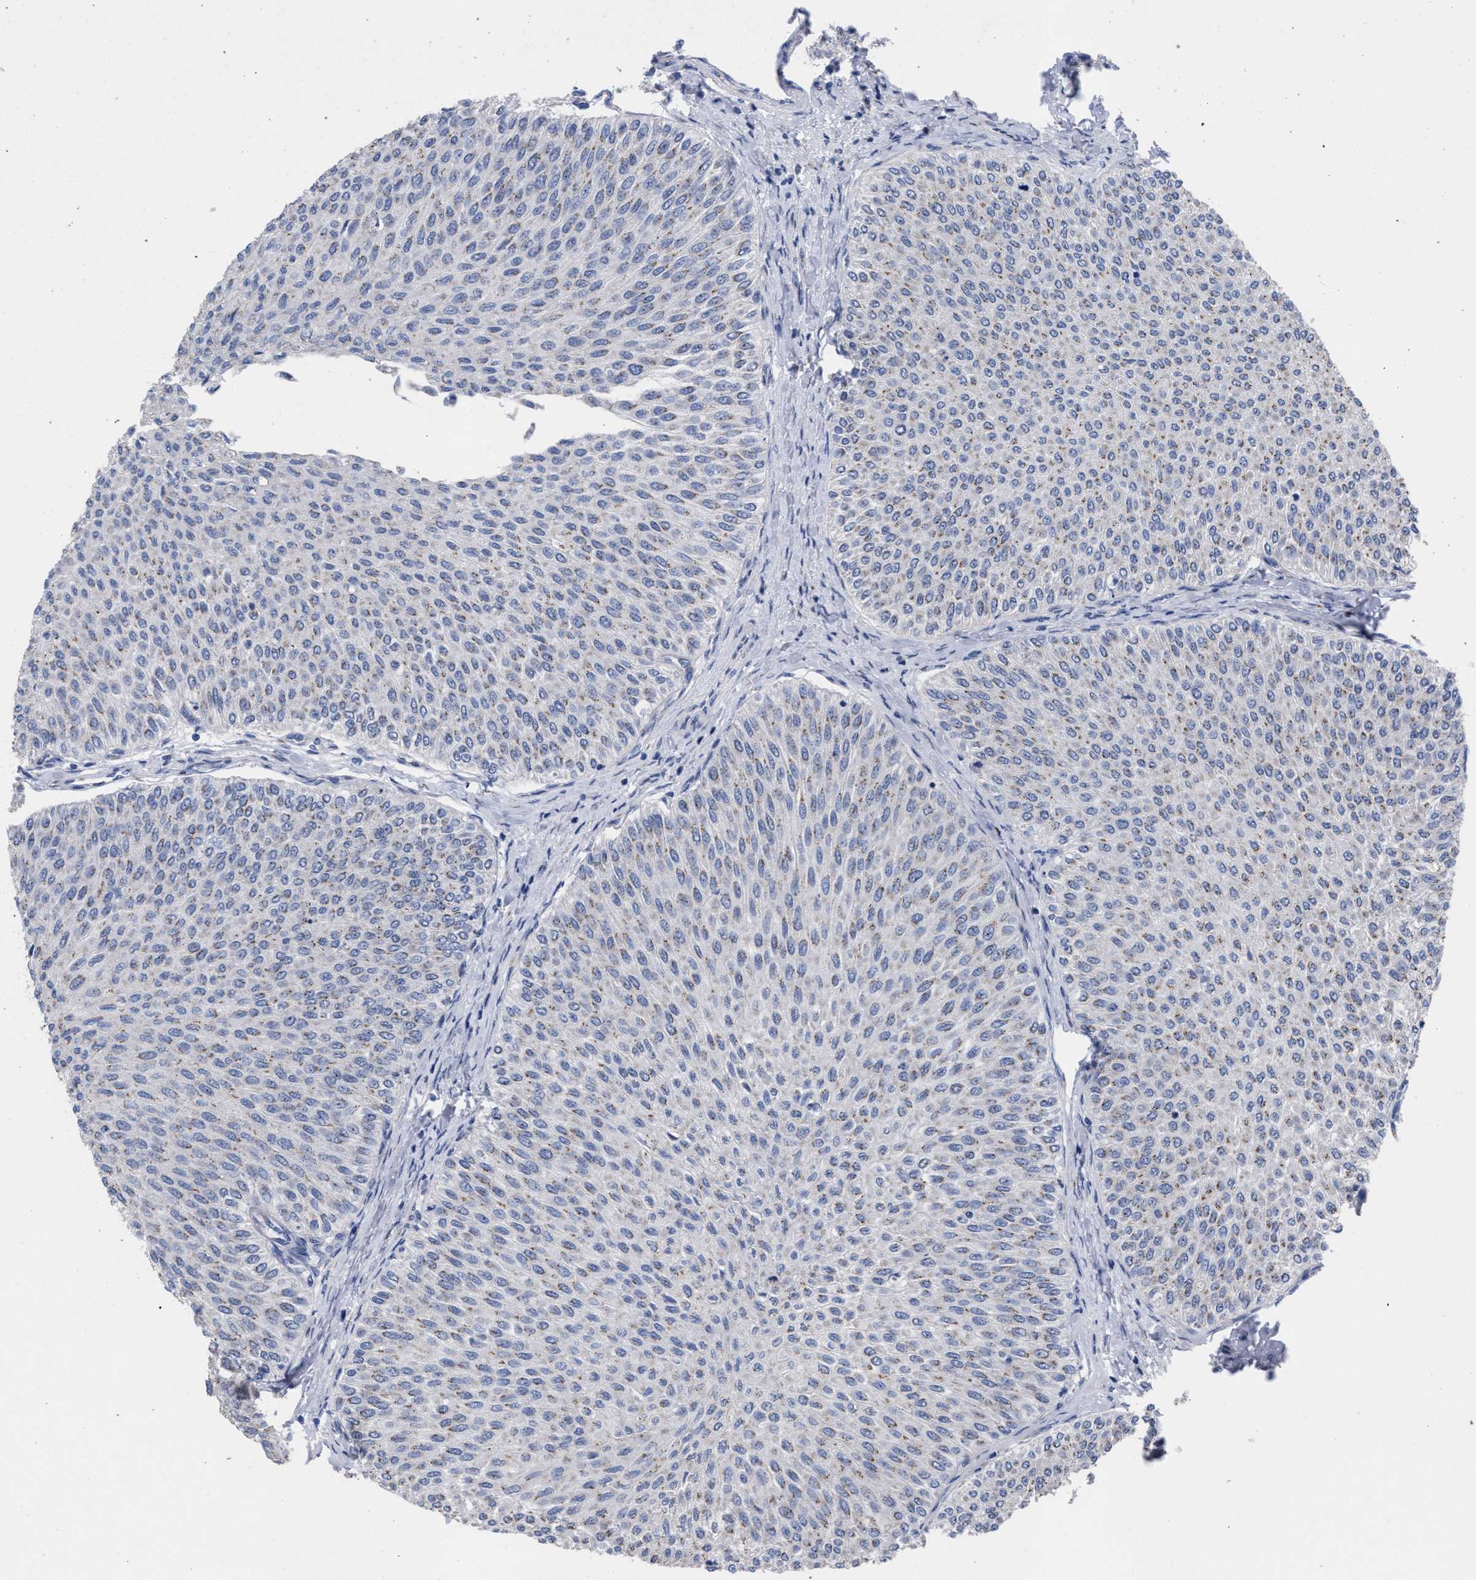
{"staining": {"intensity": "weak", "quantity": "25%-75%", "location": "cytoplasmic/membranous"}, "tissue": "urothelial cancer", "cell_type": "Tumor cells", "image_type": "cancer", "snomed": [{"axis": "morphology", "description": "Urothelial carcinoma, Low grade"}, {"axis": "topography", "description": "Urinary bladder"}], "caption": "Urothelial cancer stained for a protein reveals weak cytoplasmic/membranous positivity in tumor cells. The staining was performed using DAB, with brown indicating positive protein expression. Nuclei are stained blue with hematoxylin.", "gene": "GOLGA2", "patient": {"sex": "male", "age": 78}}